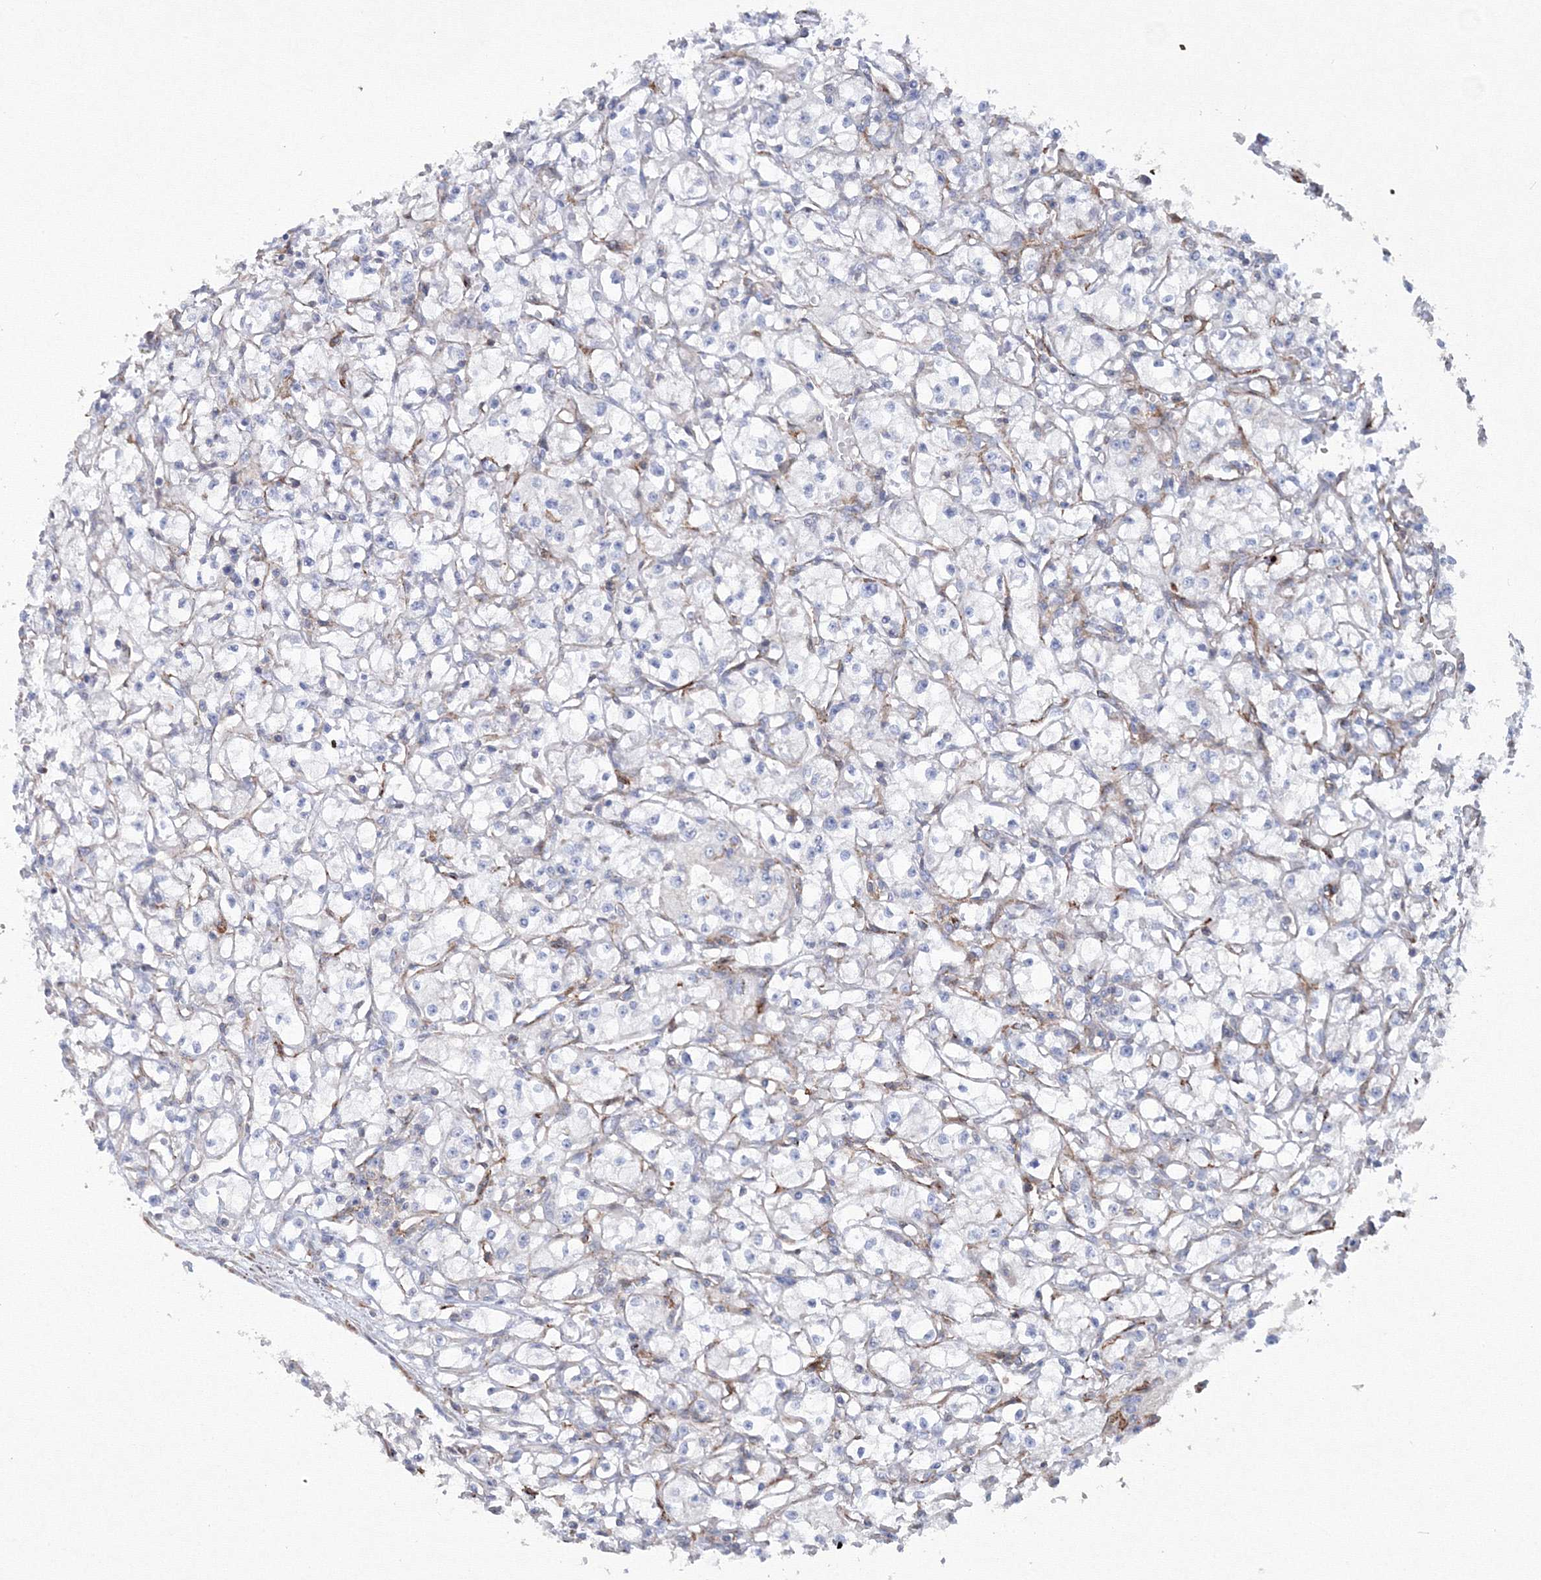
{"staining": {"intensity": "negative", "quantity": "none", "location": "none"}, "tissue": "renal cancer", "cell_type": "Tumor cells", "image_type": "cancer", "snomed": [{"axis": "morphology", "description": "Adenocarcinoma, NOS"}, {"axis": "topography", "description": "Kidney"}], "caption": "IHC of human adenocarcinoma (renal) displays no expression in tumor cells.", "gene": "GPR82", "patient": {"sex": "male", "age": 56}}